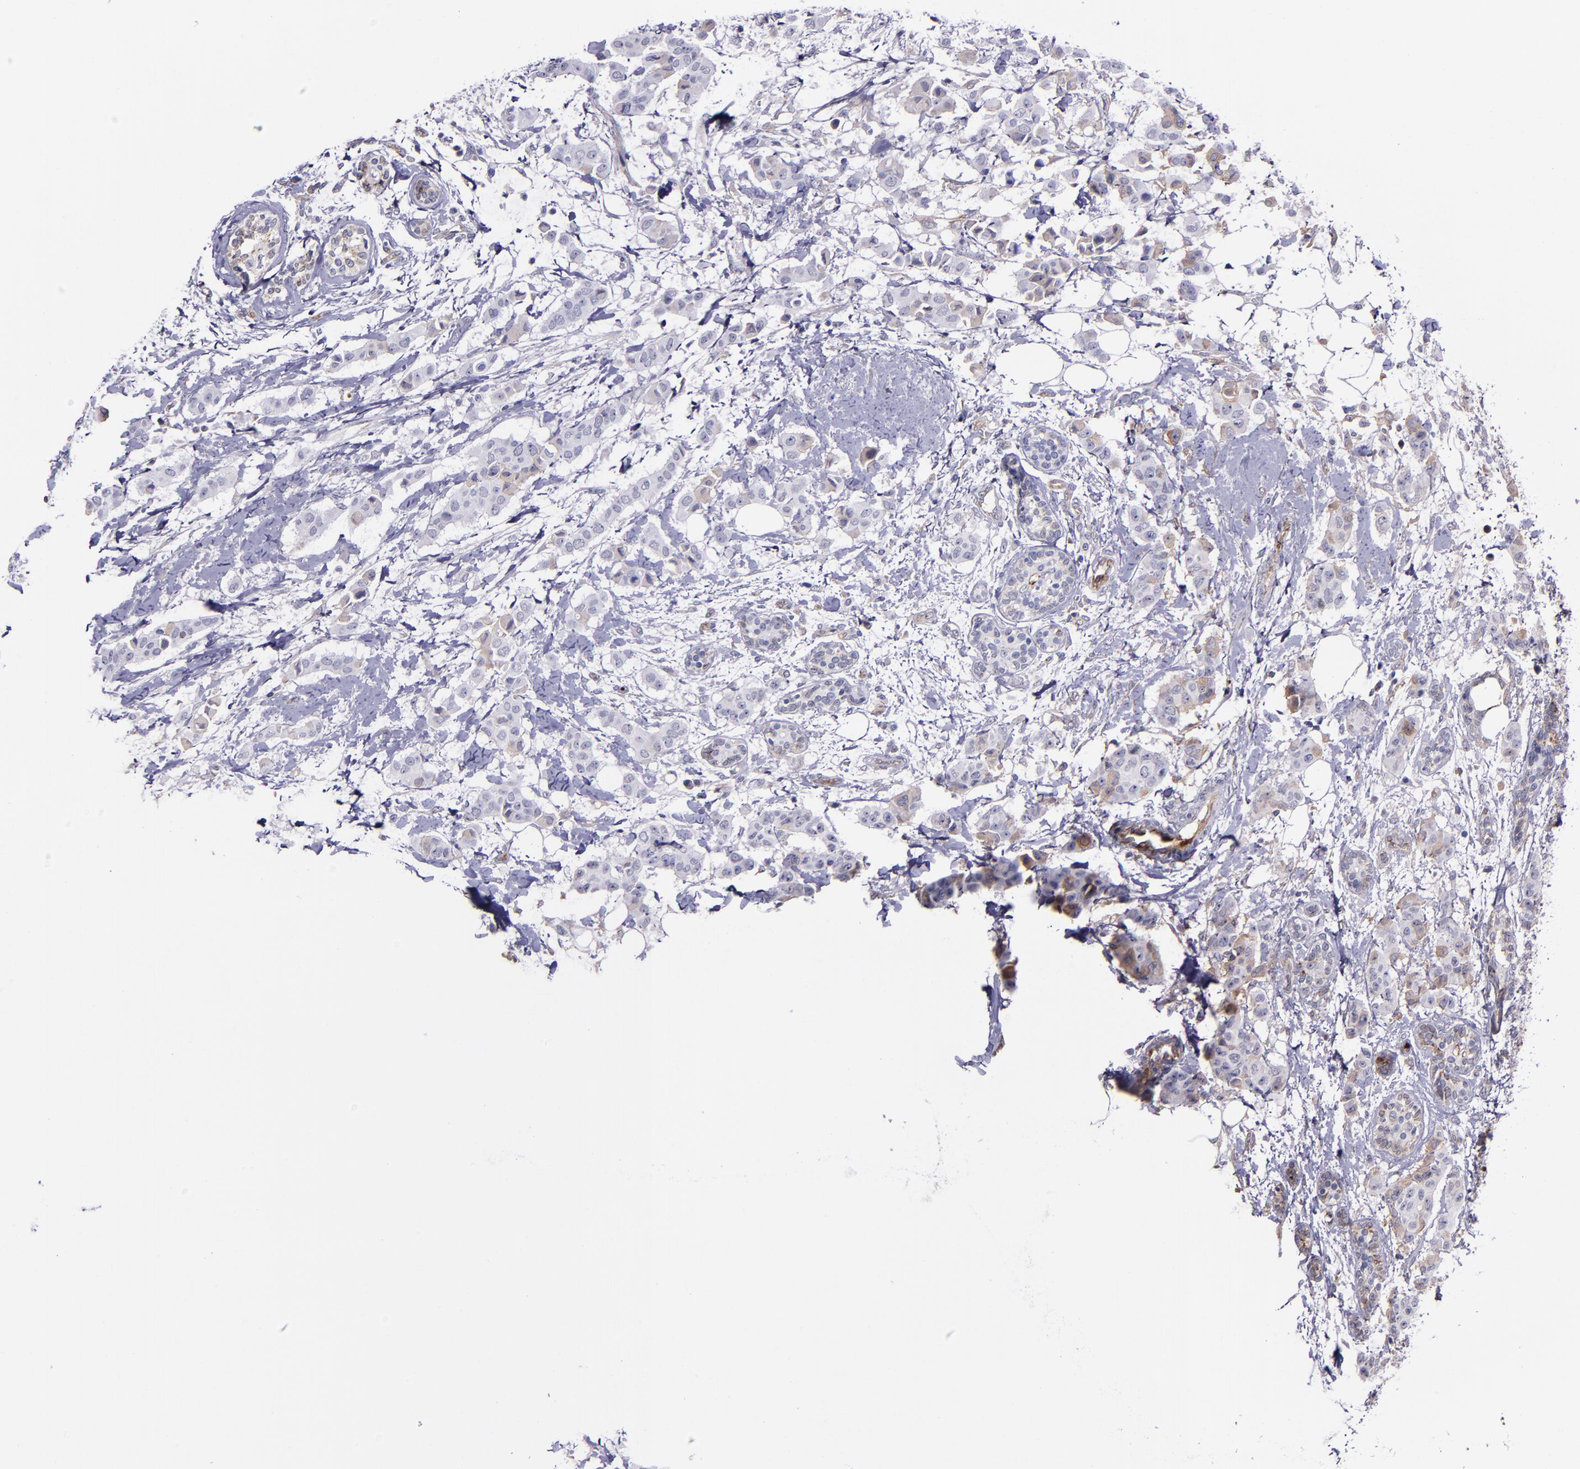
{"staining": {"intensity": "weak", "quantity": "<25%", "location": "cytoplasmic/membranous"}, "tissue": "breast cancer", "cell_type": "Tumor cells", "image_type": "cancer", "snomed": [{"axis": "morphology", "description": "Duct carcinoma"}, {"axis": "topography", "description": "Breast"}], "caption": "DAB immunohistochemical staining of breast cancer shows no significant positivity in tumor cells. The staining is performed using DAB brown chromogen with nuclei counter-stained in using hematoxylin.", "gene": "A2M", "patient": {"sex": "female", "age": 40}}